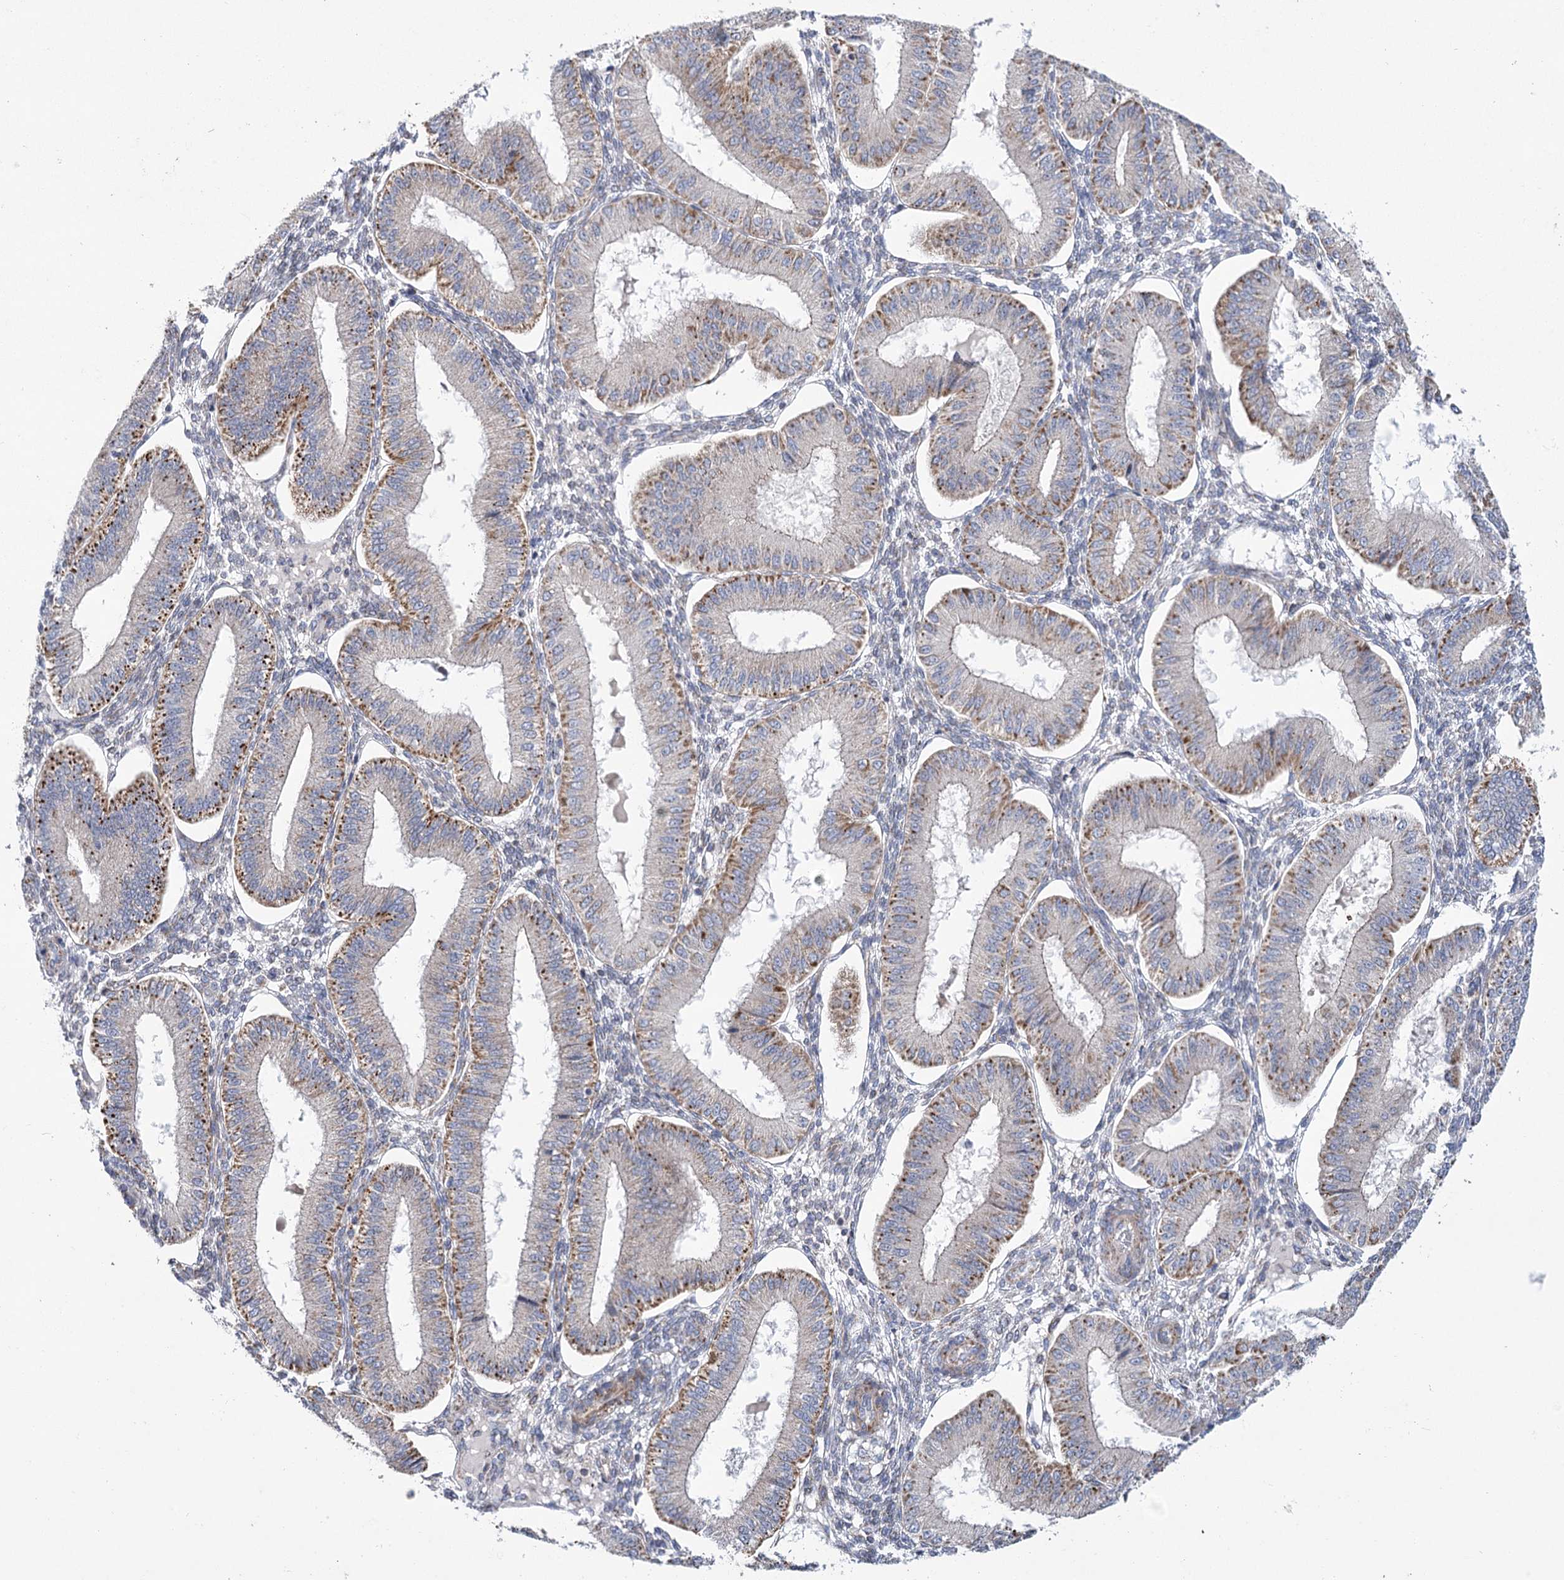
{"staining": {"intensity": "negative", "quantity": "none", "location": "none"}, "tissue": "endometrium", "cell_type": "Cells in endometrial stroma", "image_type": "normal", "snomed": [{"axis": "morphology", "description": "Normal tissue, NOS"}, {"axis": "topography", "description": "Endometrium"}], "caption": "Immunohistochemistry micrograph of unremarkable endometrium: endometrium stained with DAB (3,3'-diaminobenzidine) demonstrates no significant protein staining in cells in endometrial stroma. (Stains: DAB (3,3'-diaminobenzidine) immunohistochemistry with hematoxylin counter stain, Microscopy: brightfield microscopy at high magnification).", "gene": "SNX7", "patient": {"sex": "female", "age": 39}}